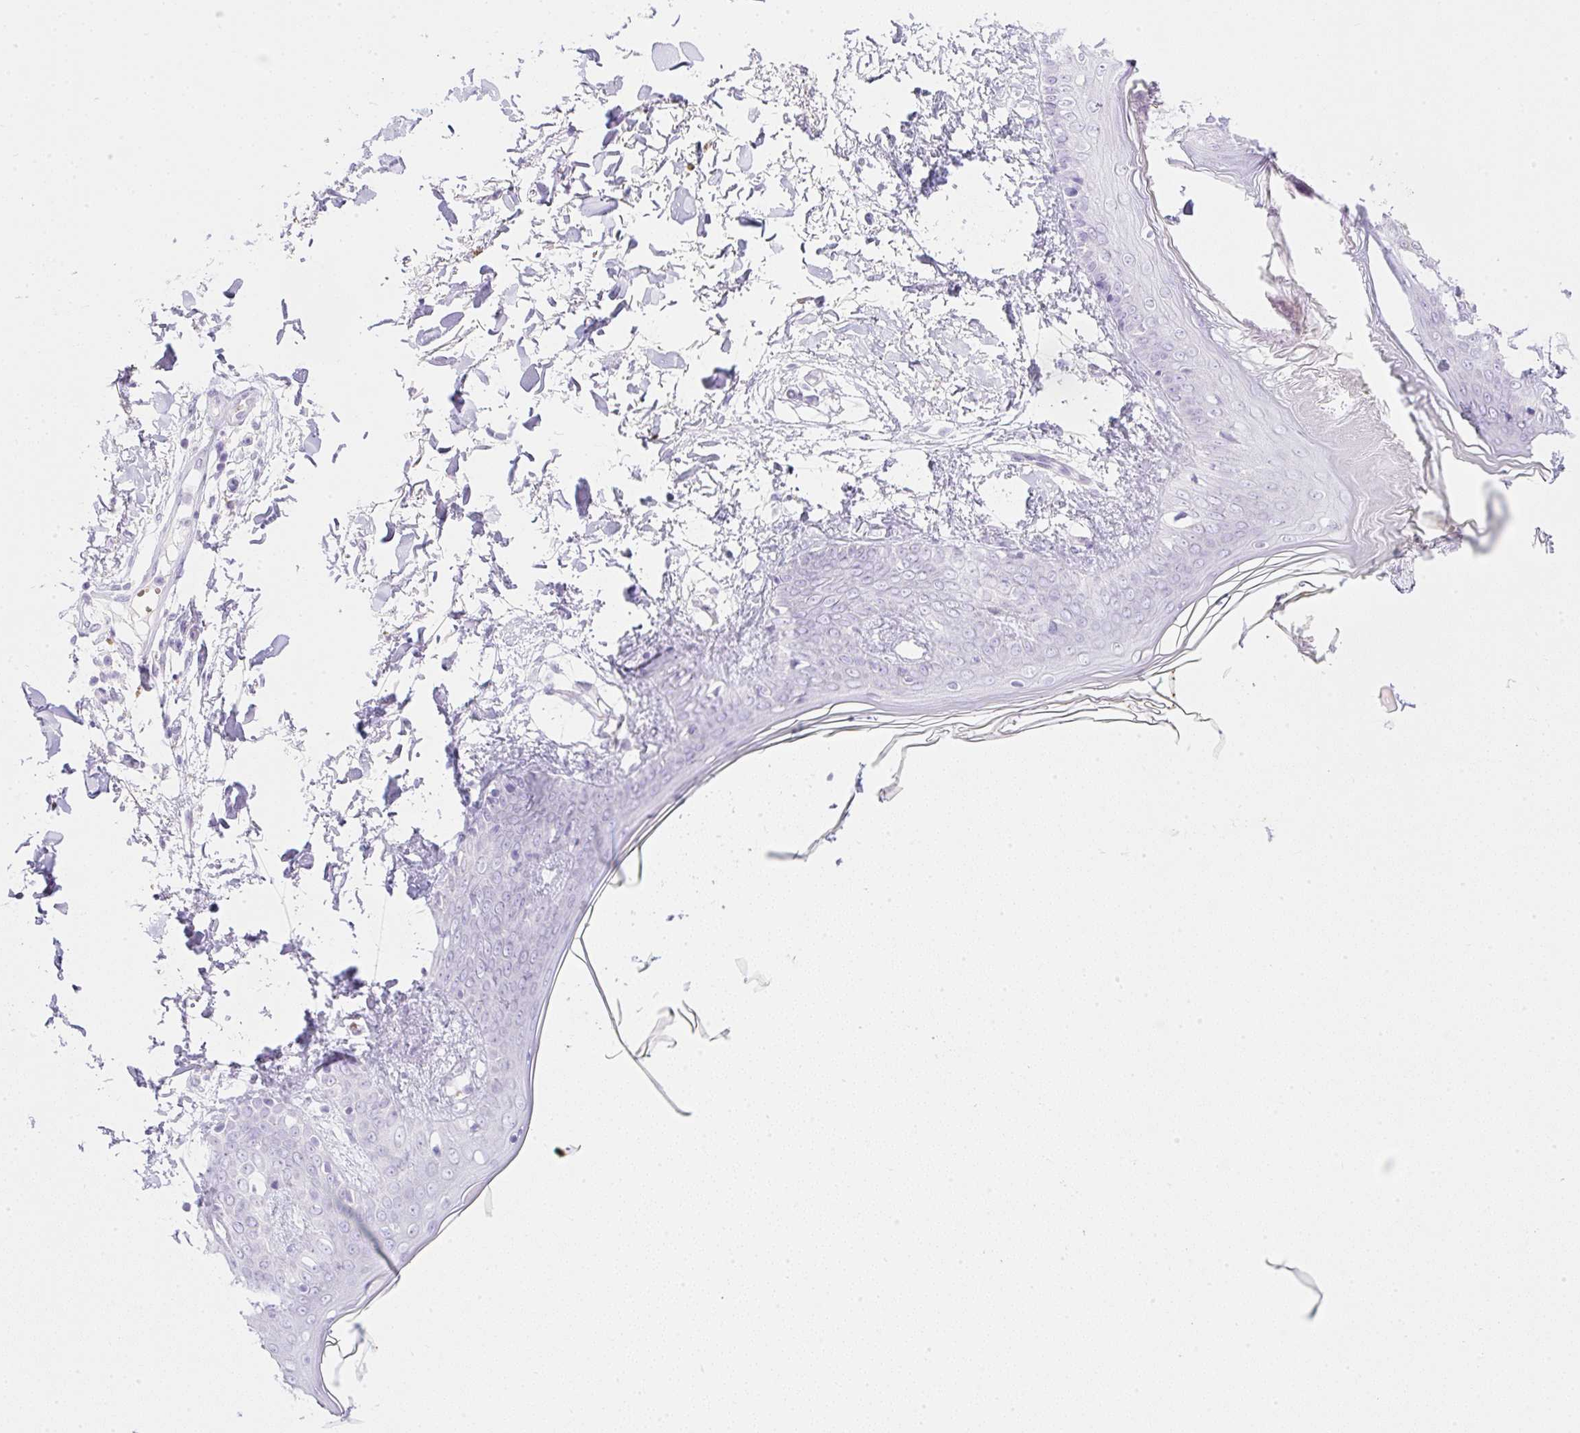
{"staining": {"intensity": "negative", "quantity": "none", "location": "none"}, "tissue": "skin", "cell_type": "Fibroblasts", "image_type": "normal", "snomed": [{"axis": "morphology", "description": "Normal tissue, NOS"}, {"axis": "topography", "description": "Skin"}], "caption": "High power microscopy micrograph of an immunohistochemistry micrograph of benign skin, revealing no significant staining in fibroblasts.", "gene": "CDX1", "patient": {"sex": "female", "age": 34}}